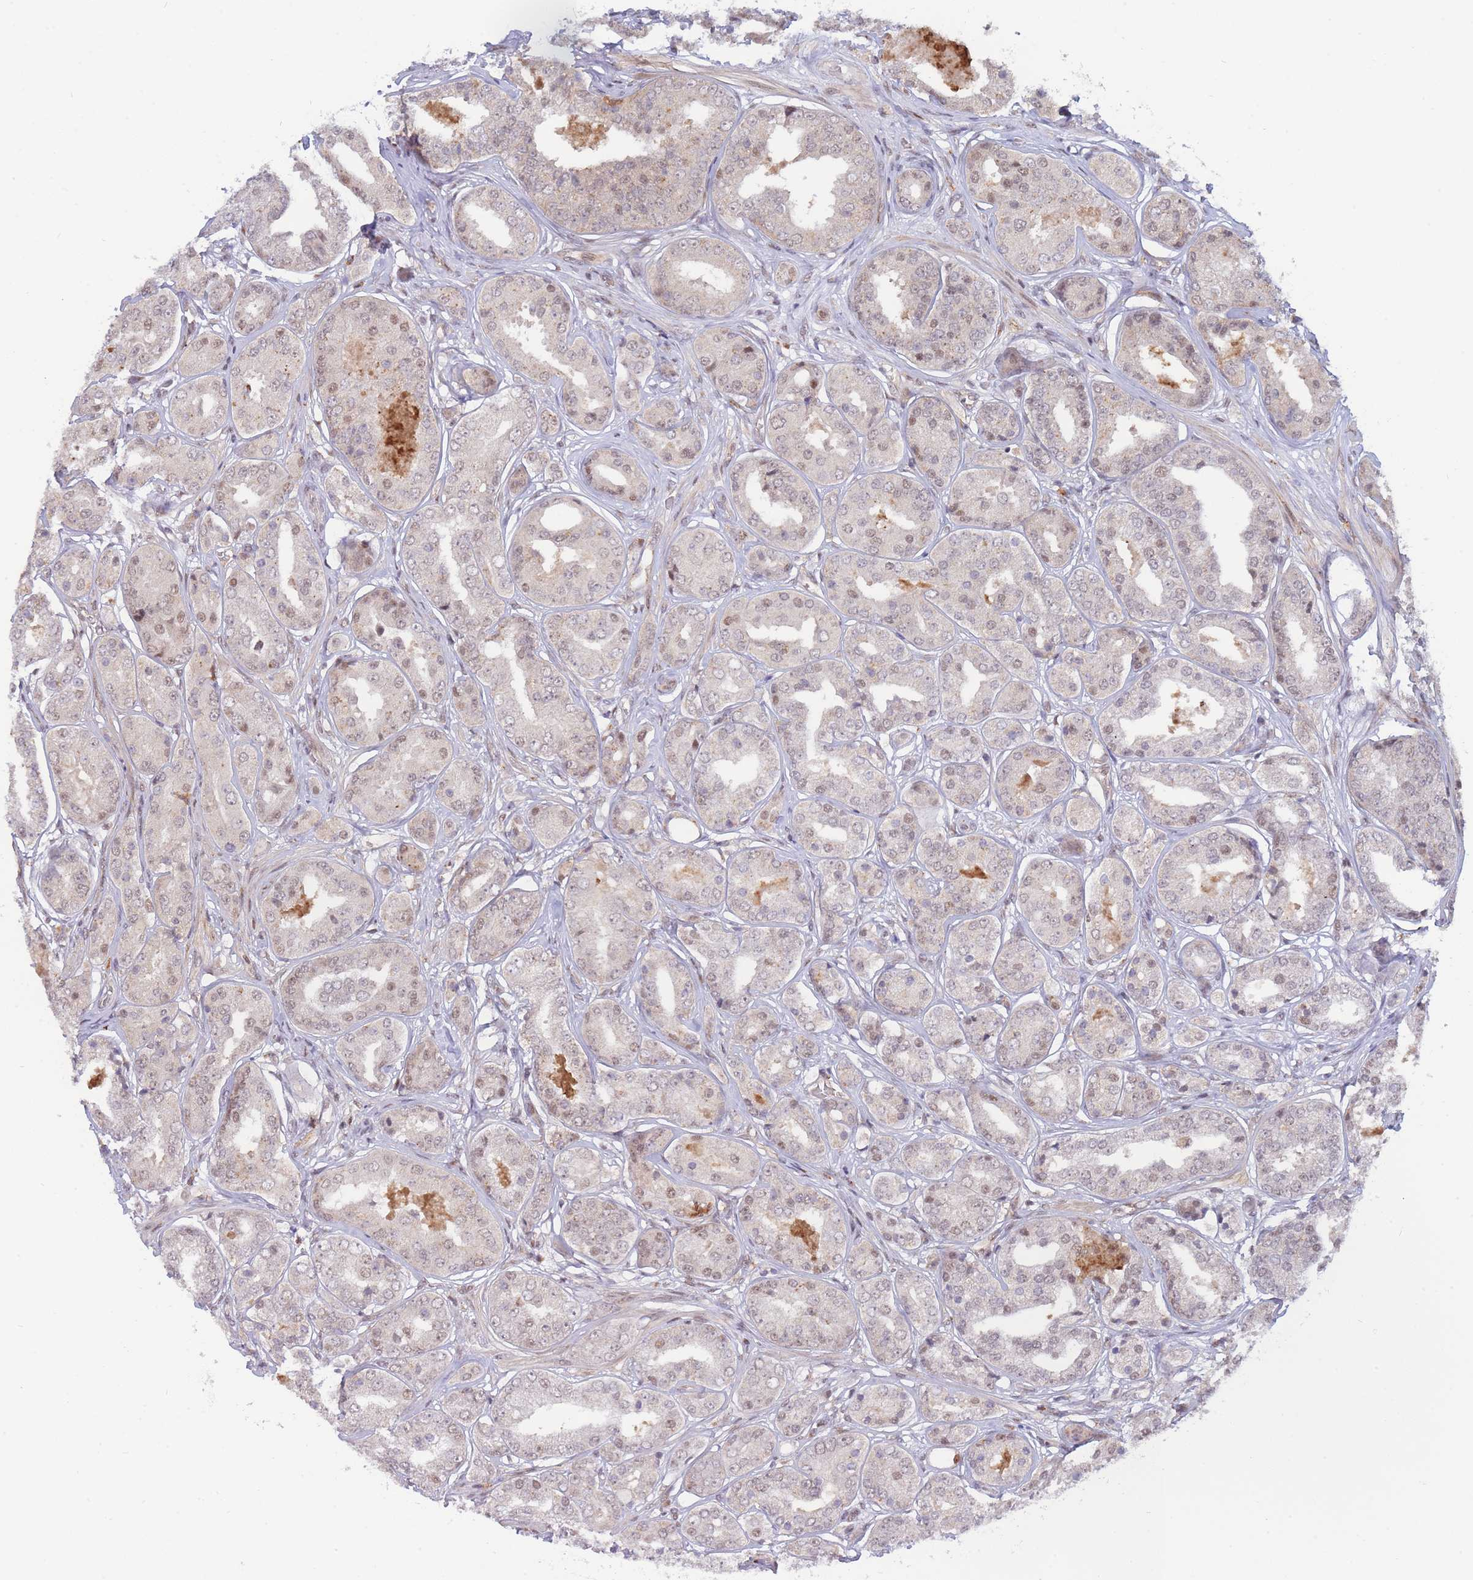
{"staining": {"intensity": "strong", "quantity": "<25%", "location": "cytoplasmic/membranous,nuclear"}, "tissue": "prostate cancer", "cell_type": "Tumor cells", "image_type": "cancer", "snomed": [{"axis": "morphology", "description": "Adenocarcinoma, High grade"}, {"axis": "topography", "description": "Prostate"}], "caption": "High-power microscopy captured an IHC photomicrograph of prostate cancer, revealing strong cytoplasmic/membranous and nuclear expression in about <25% of tumor cells.", "gene": "BOD1L1", "patient": {"sex": "male", "age": 63}}